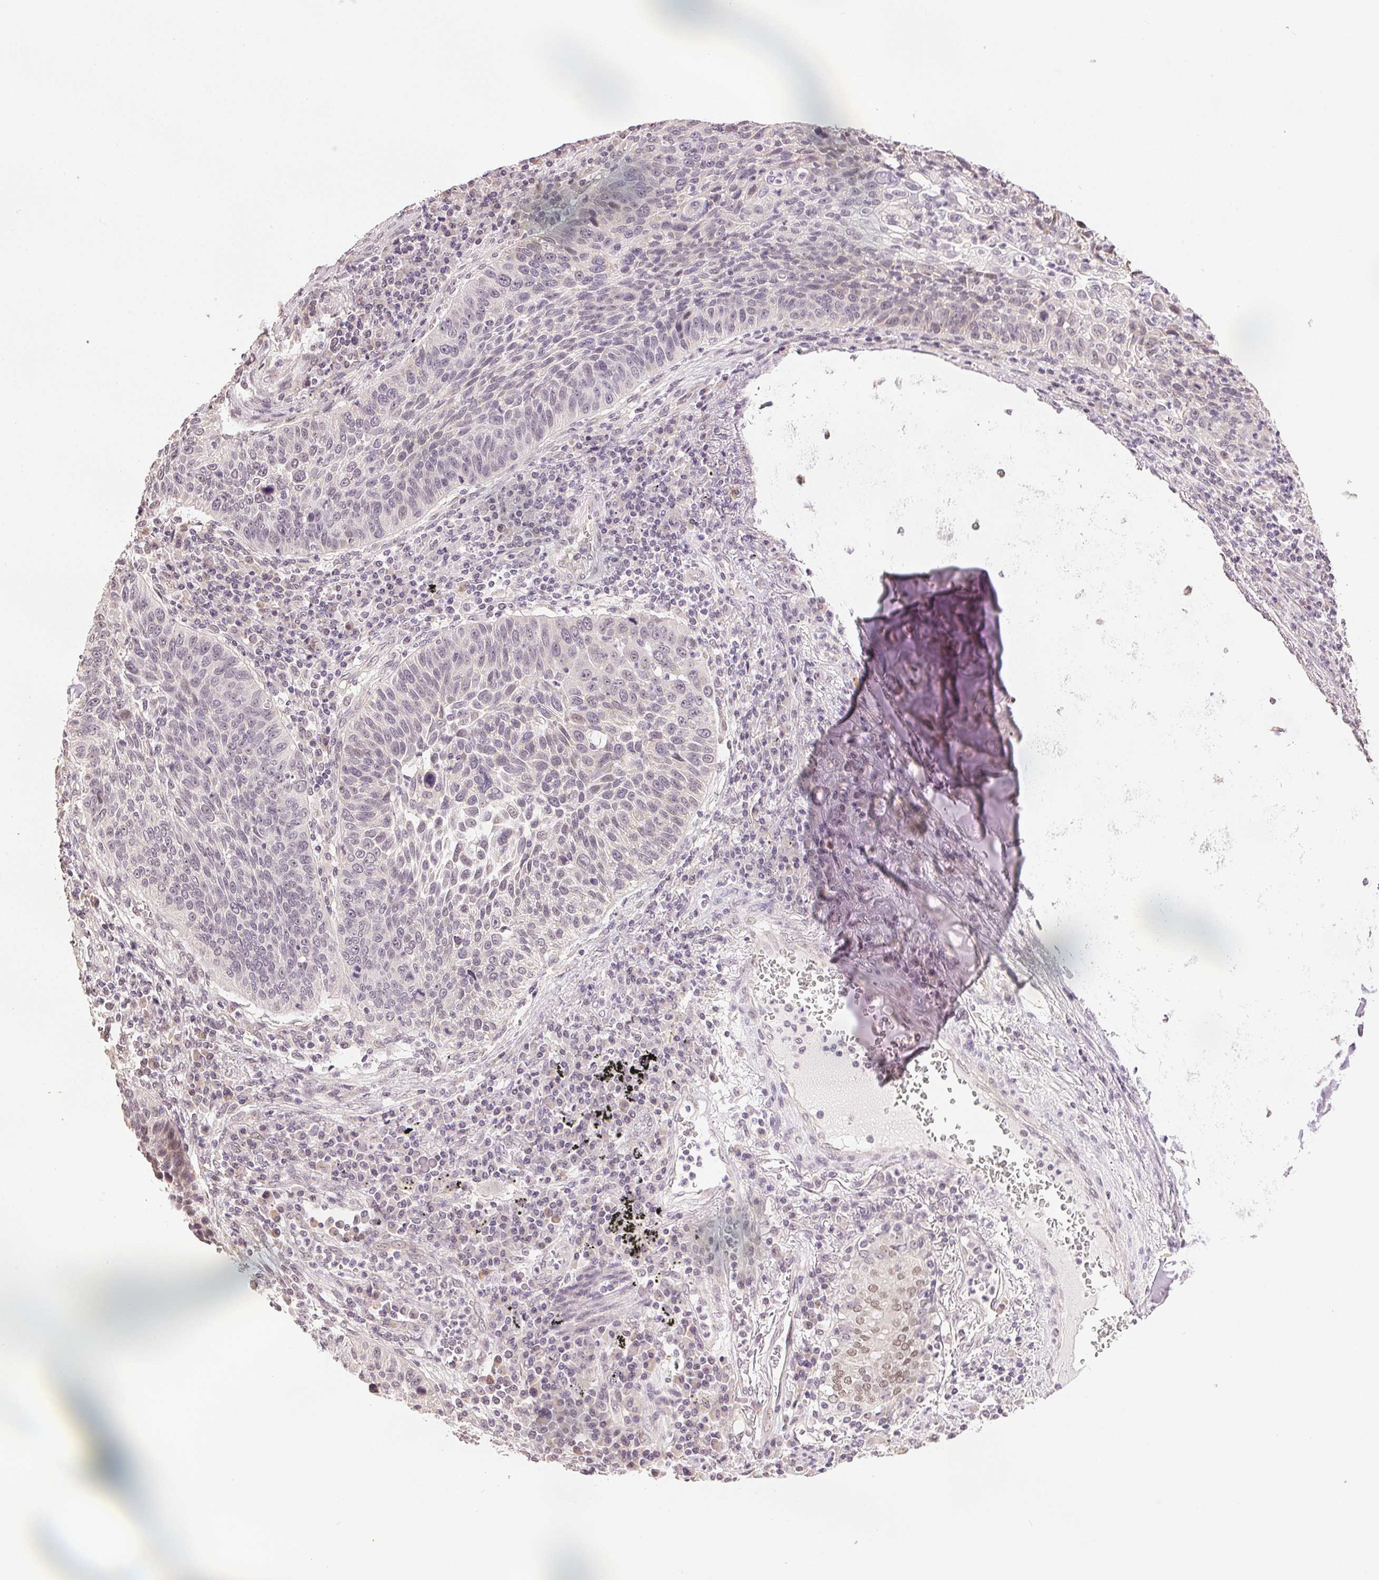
{"staining": {"intensity": "negative", "quantity": "none", "location": "none"}, "tissue": "lung cancer", "cell_type": "Tumor cells", "image_type": "cancer", "snomed": [{"axis": "morphology", "description": "Squamous cell carcinoma, NOS"}, {"axis": "morphology", "description": "Squamous cell carcinoma, metastatic, NOS"}, {"axis": "topography", "description": "Lung"}, {"axis": "topography", "description": "Pleura, NOS"}], "caption": "Tumor cells show no significant protein staining in lung metastatic squamous cell carcinoma.", "gene": "PLCB1", "patient": {"sex": "male", "age": 72}}